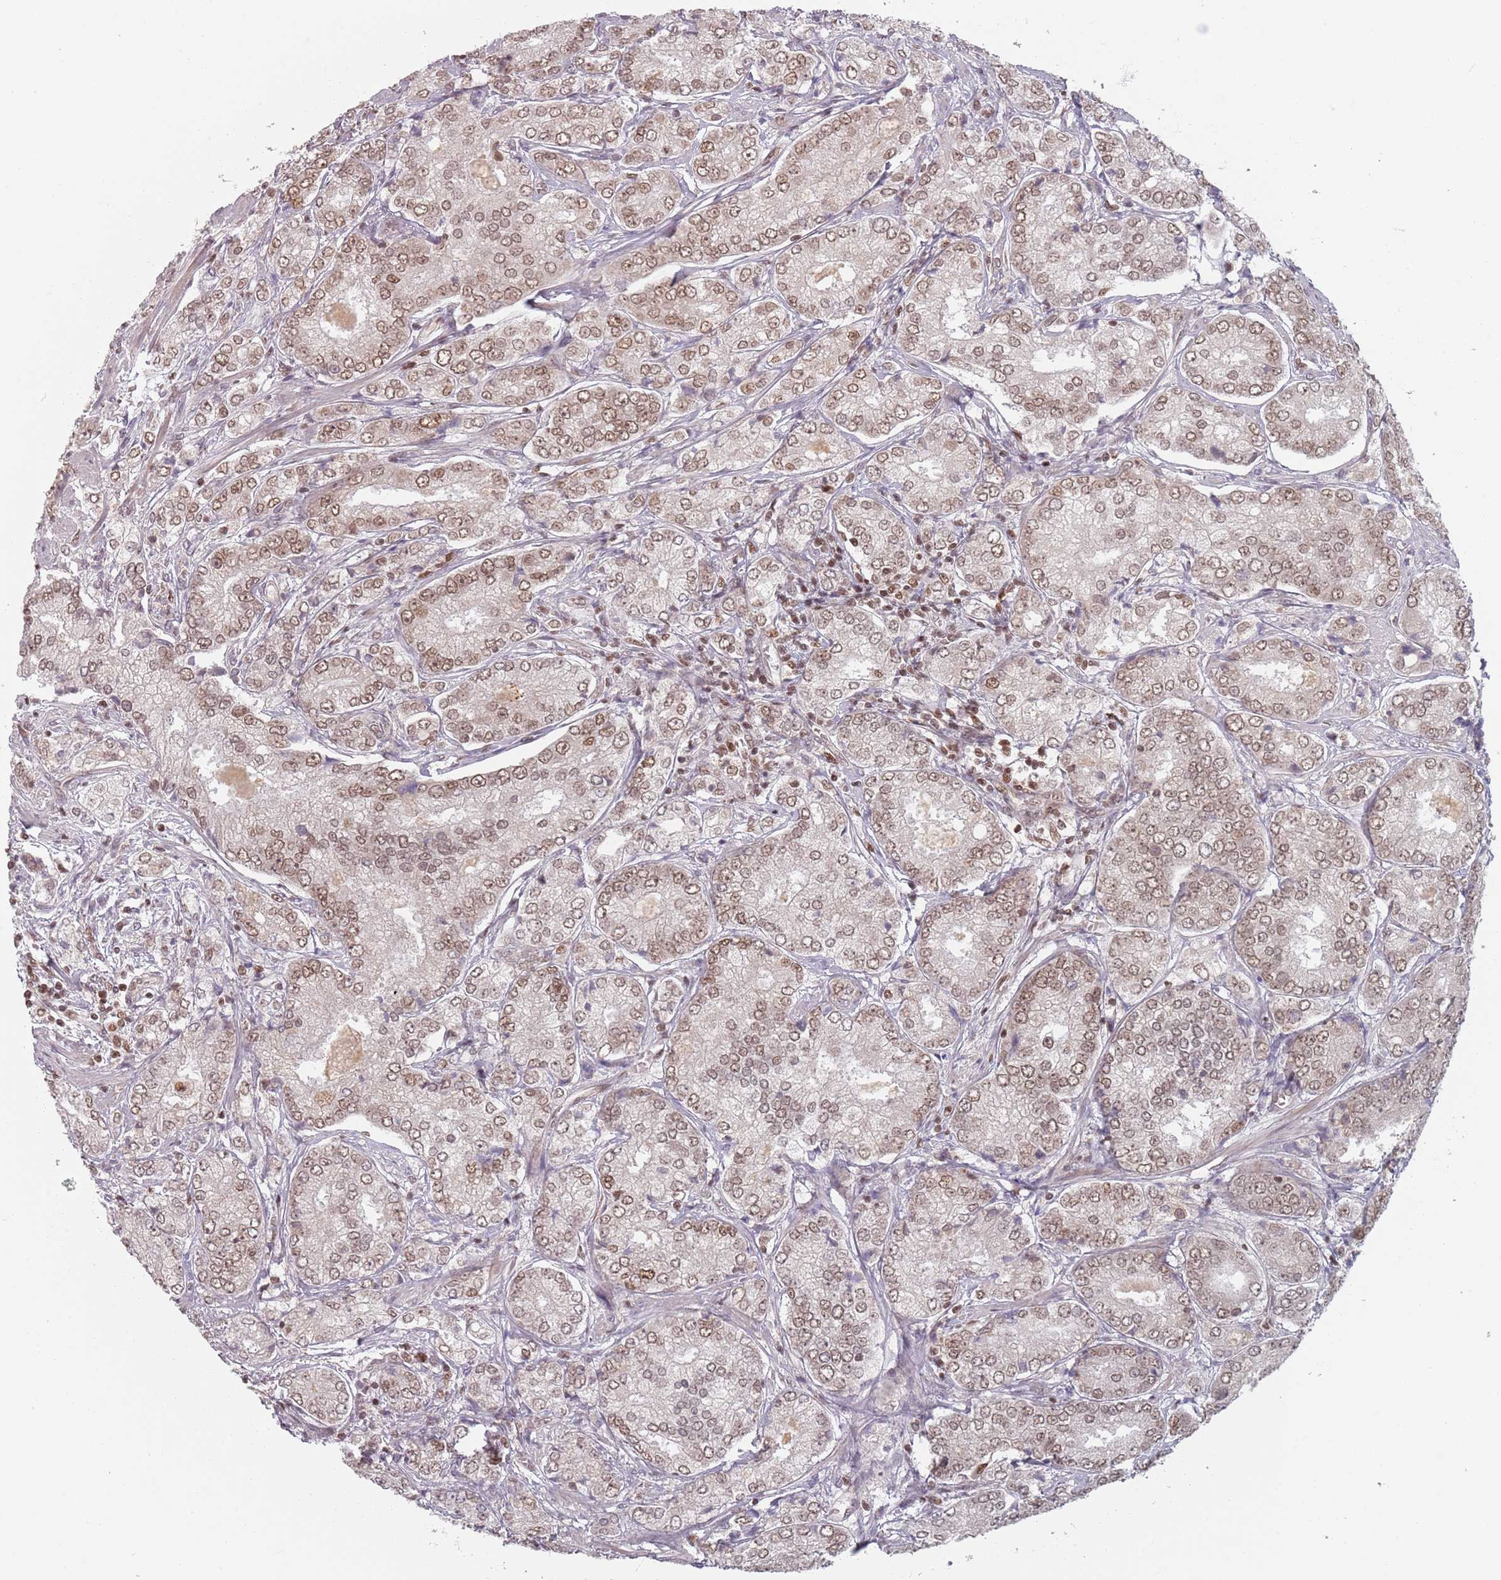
{"staining": {"intensity": "moderate", "quantity": ">75%", "location": "cytoplasmic/membranous,nuclear"}, "tissue": "prostate cancer", "cell_type": "Tumor cells", "image_type": "cancer", "snomed": [{"axis": "morphology", "description": "Adenocarcinoma, High grade"}, {"axis": "topography", "description": "Prostate"}], "caption": "There is medium levels of moderate cytoplasmic/membranous and nuclear staining in tumor cells of prostate adenocarcinoma (high-grade), as demonstrated by immunohistochemical staining (brown color).", "gene": "NUP50", "patient": {"sex": "male", "age": 63}}